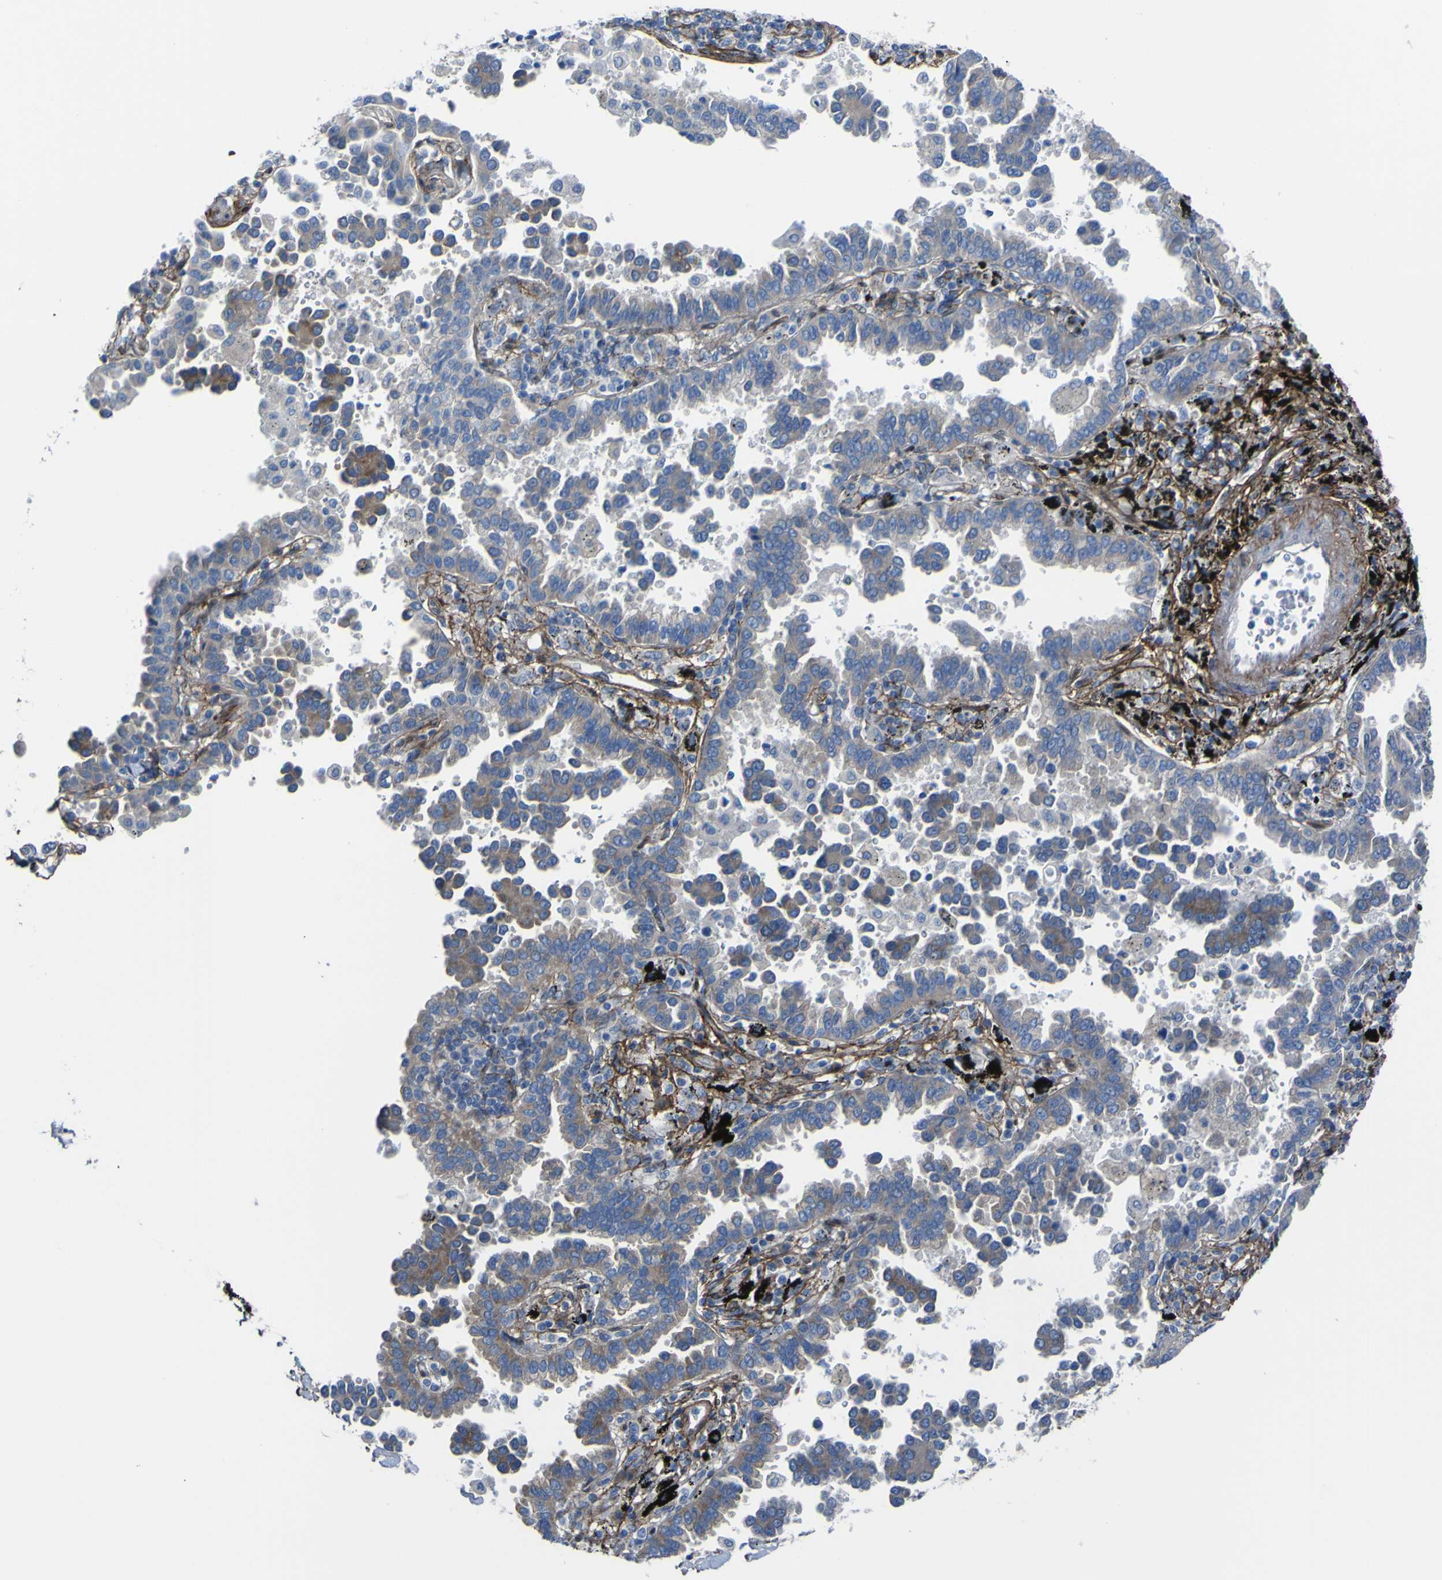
{"staining": {"intensity": "moderate", "quantity": "25%-75%", "location": "cytoplasmic/membranous"}, "tissue": "lung cancer", "cell_type": "Tumor cells", "image_type": "cancer", "snomed": [{"axis": "morphology", "description": "Normal tissue, NOS"}, {"axis": "morphology", "description": "Adenocarcinoma, NOS"}, {"axis": "topography", "description": "Lung"}], "caption": "There is medium levels of moderate cytoplasmic/membranous positivity in tumor cells of lung cancer (adenocarcinoma), as demonstrated by immunohistochemical staining (brown color).", "gene": "LRRN1", "patient": {"sex": "male", "age": 59}}